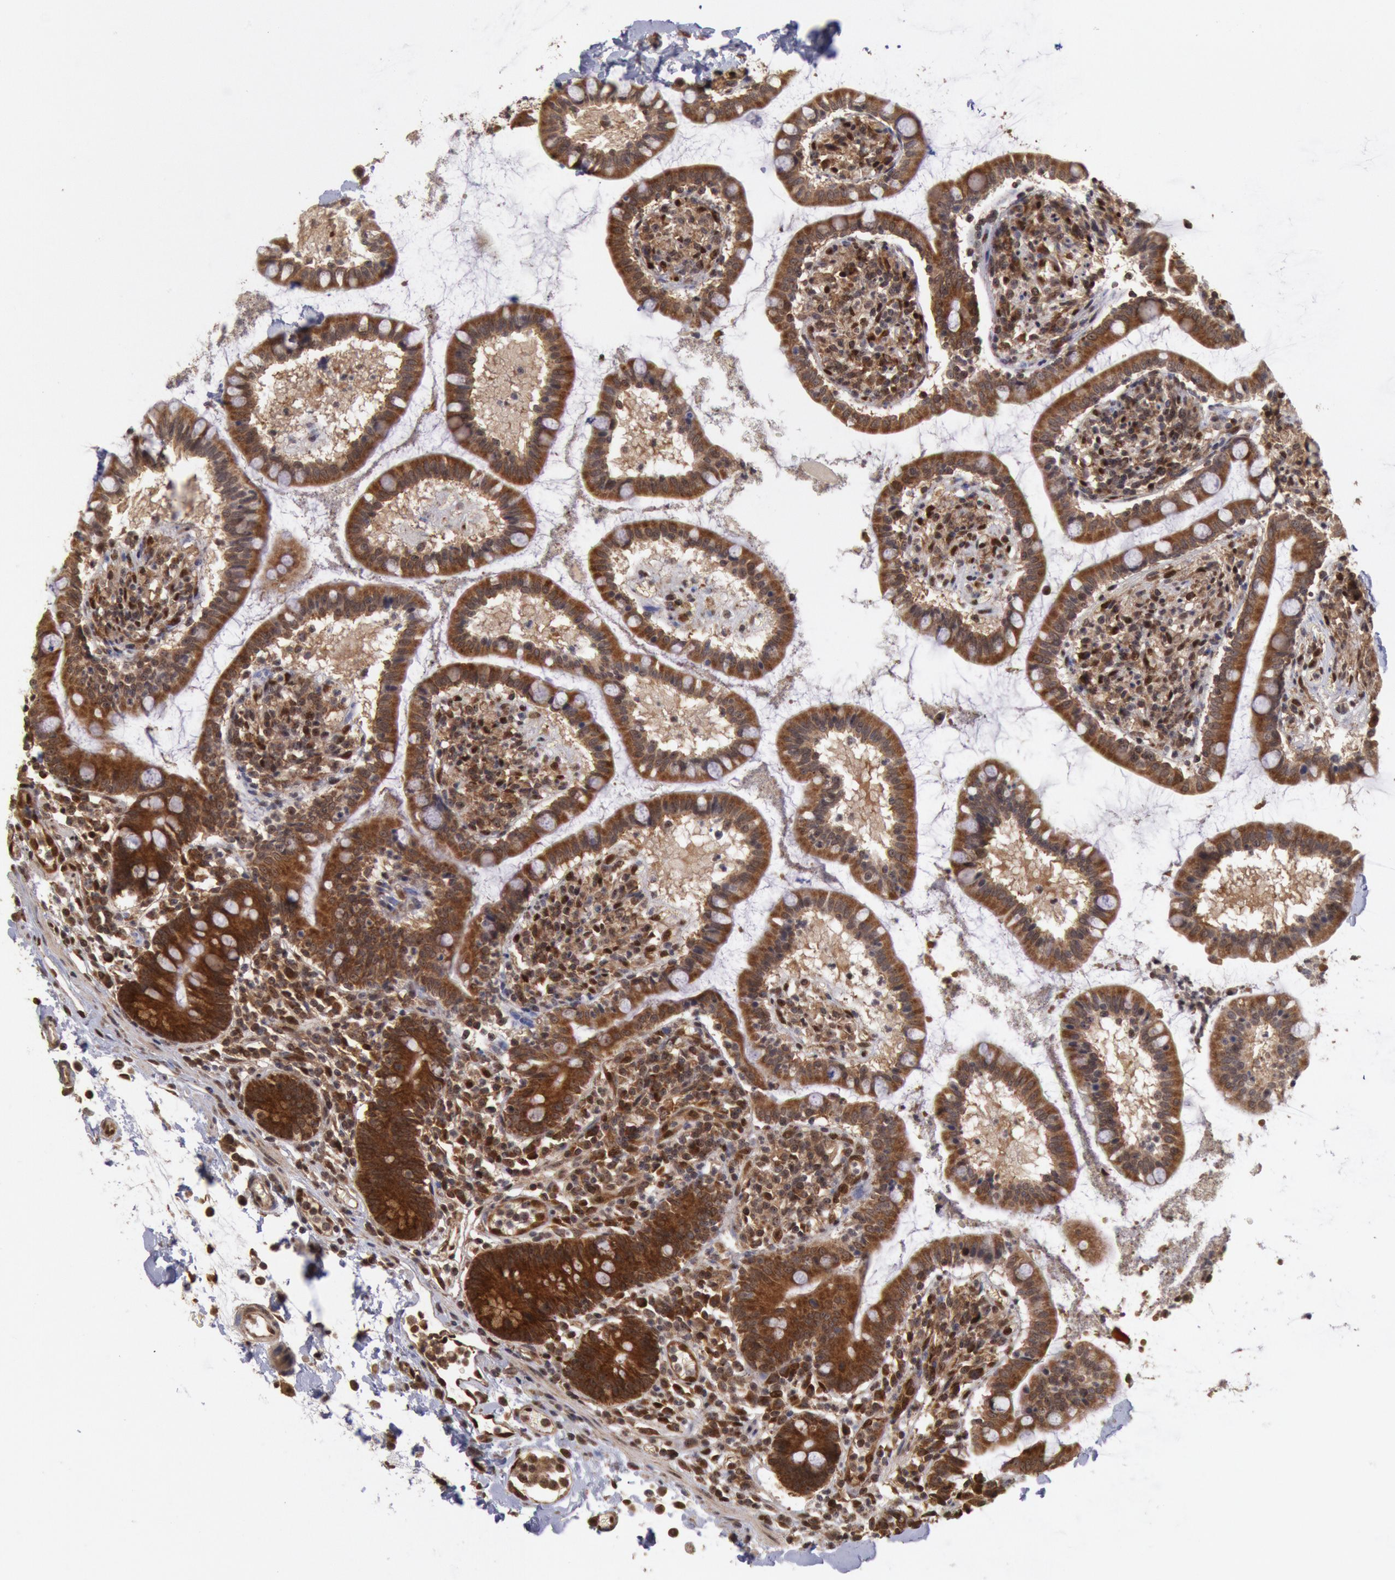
{"staining": {"intensity": "moderate", "quantity": ">75%", "location": "cytoplasmic/membranous"}, "tissue": "small intestine", "cell_type": "Glandular cells", "image_type": "normal", "snomed": [{"axis": "morphology", "description": "Normal tissue, NOS"}, {"axis": "topography", "description": "Small intestine"}], "caption": "IHC staining of benign small intestine, which exhibits medium levels of moderate cytoplasmic/membranous positivity in approximately >75% of glandular cells indicating moderate cytoplasmic/membranous protein staining. The staining was performed using DAB (3,3'-diaminobenzidine) (brown) for protein detection and nuclei were counterstained in hematoxylin (blue).", "gene": "STX17", "patient": {"sex": "female", "age": 61}}